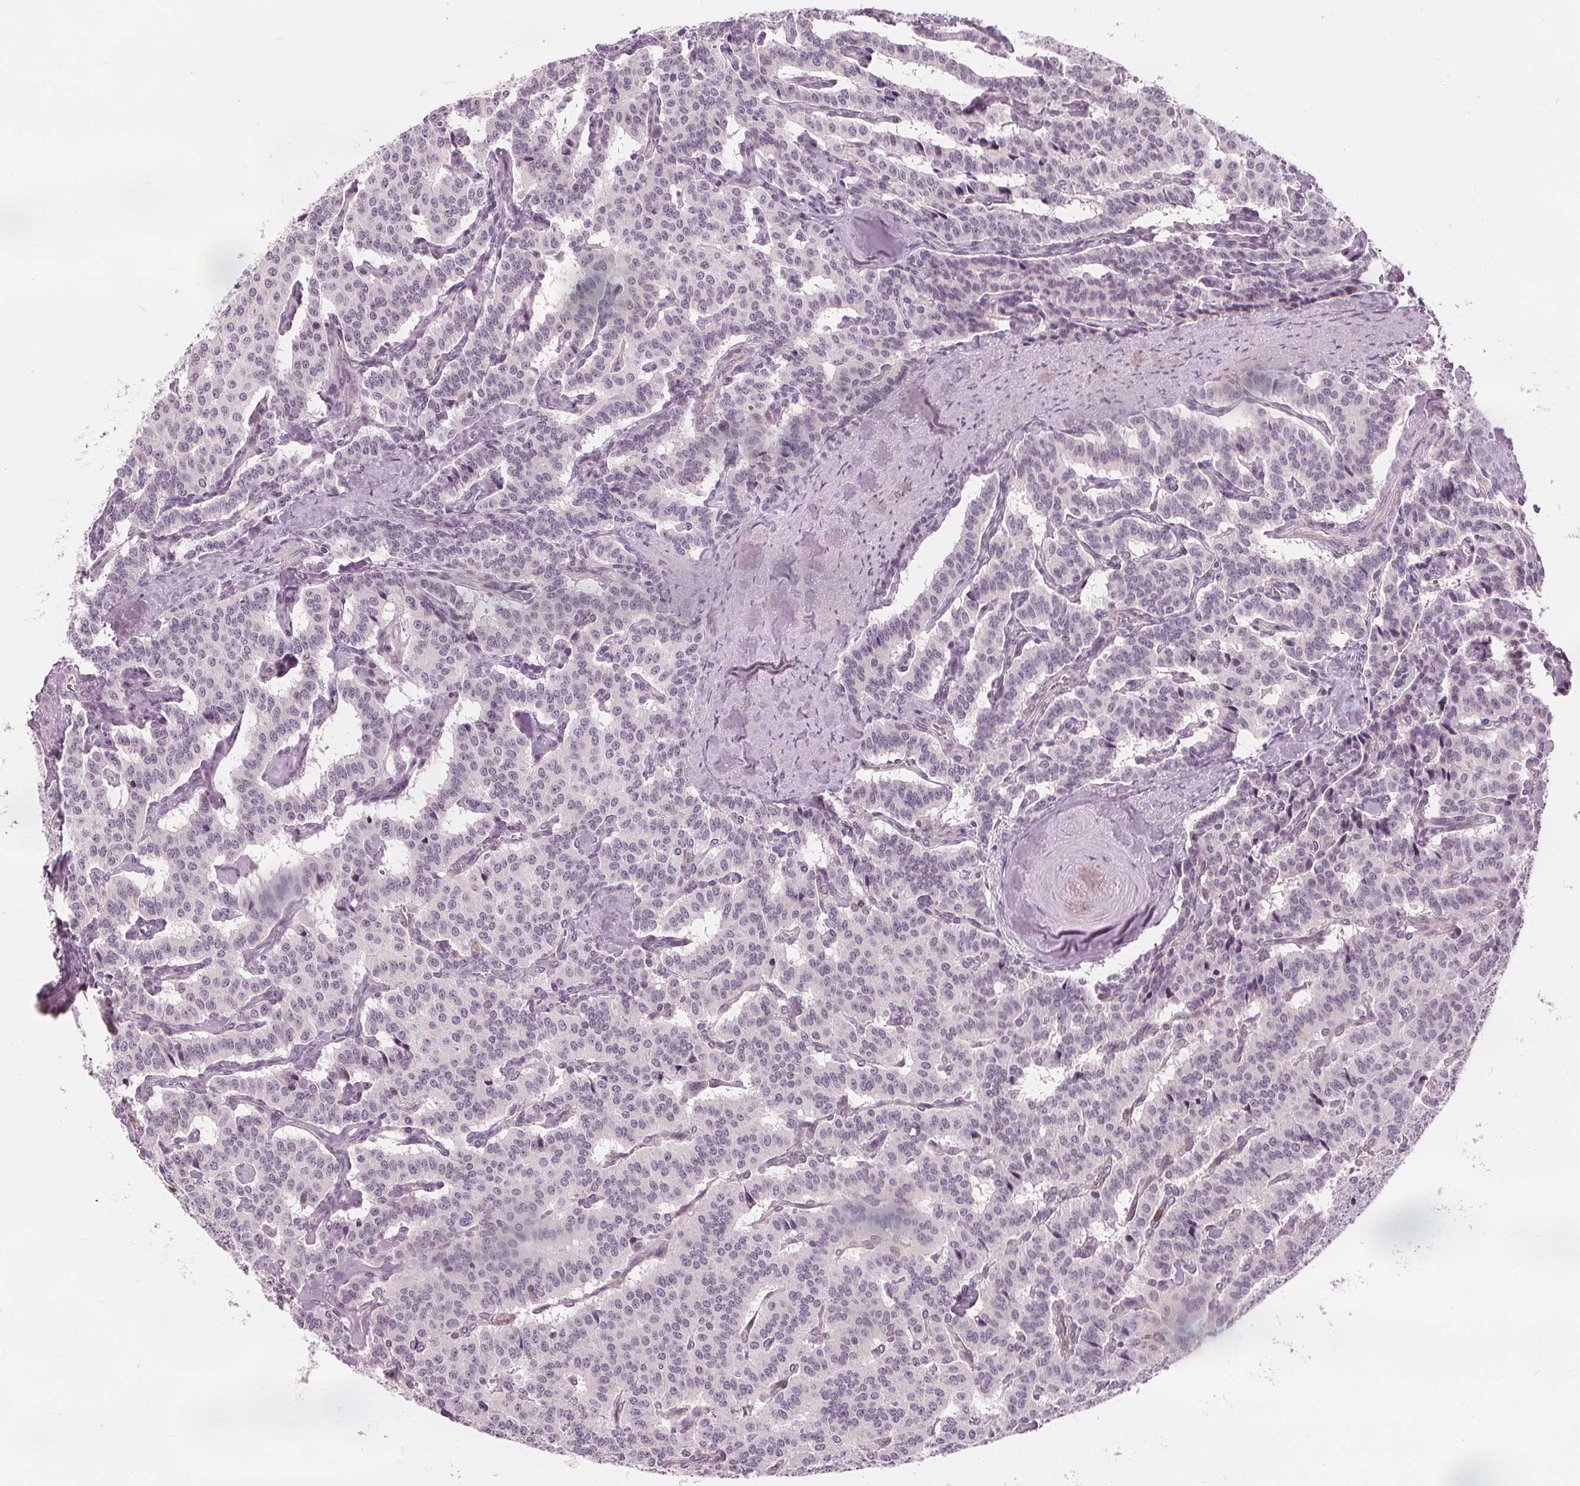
{"staining": {"intensity": "negative", "quantity": "none", "location": "none"}, "tissue": "carcinoid", "cell_type": "Tumor cells", "image_type": "cancer", "snomed": [{"axis": "morphology", "description": "Carcinoid, malignant, NOS"}, {"axis": "topography", "description": "Lung"}], "caption": "This photomicrograph is of carcinoid stained with immunohistochemistry to label a protein in brown with the nuclei are counter-stained blue. There is no staining in tumor cells.", "gene": "SLC34A1", "patient": {"sex": "female", "age": 46}}